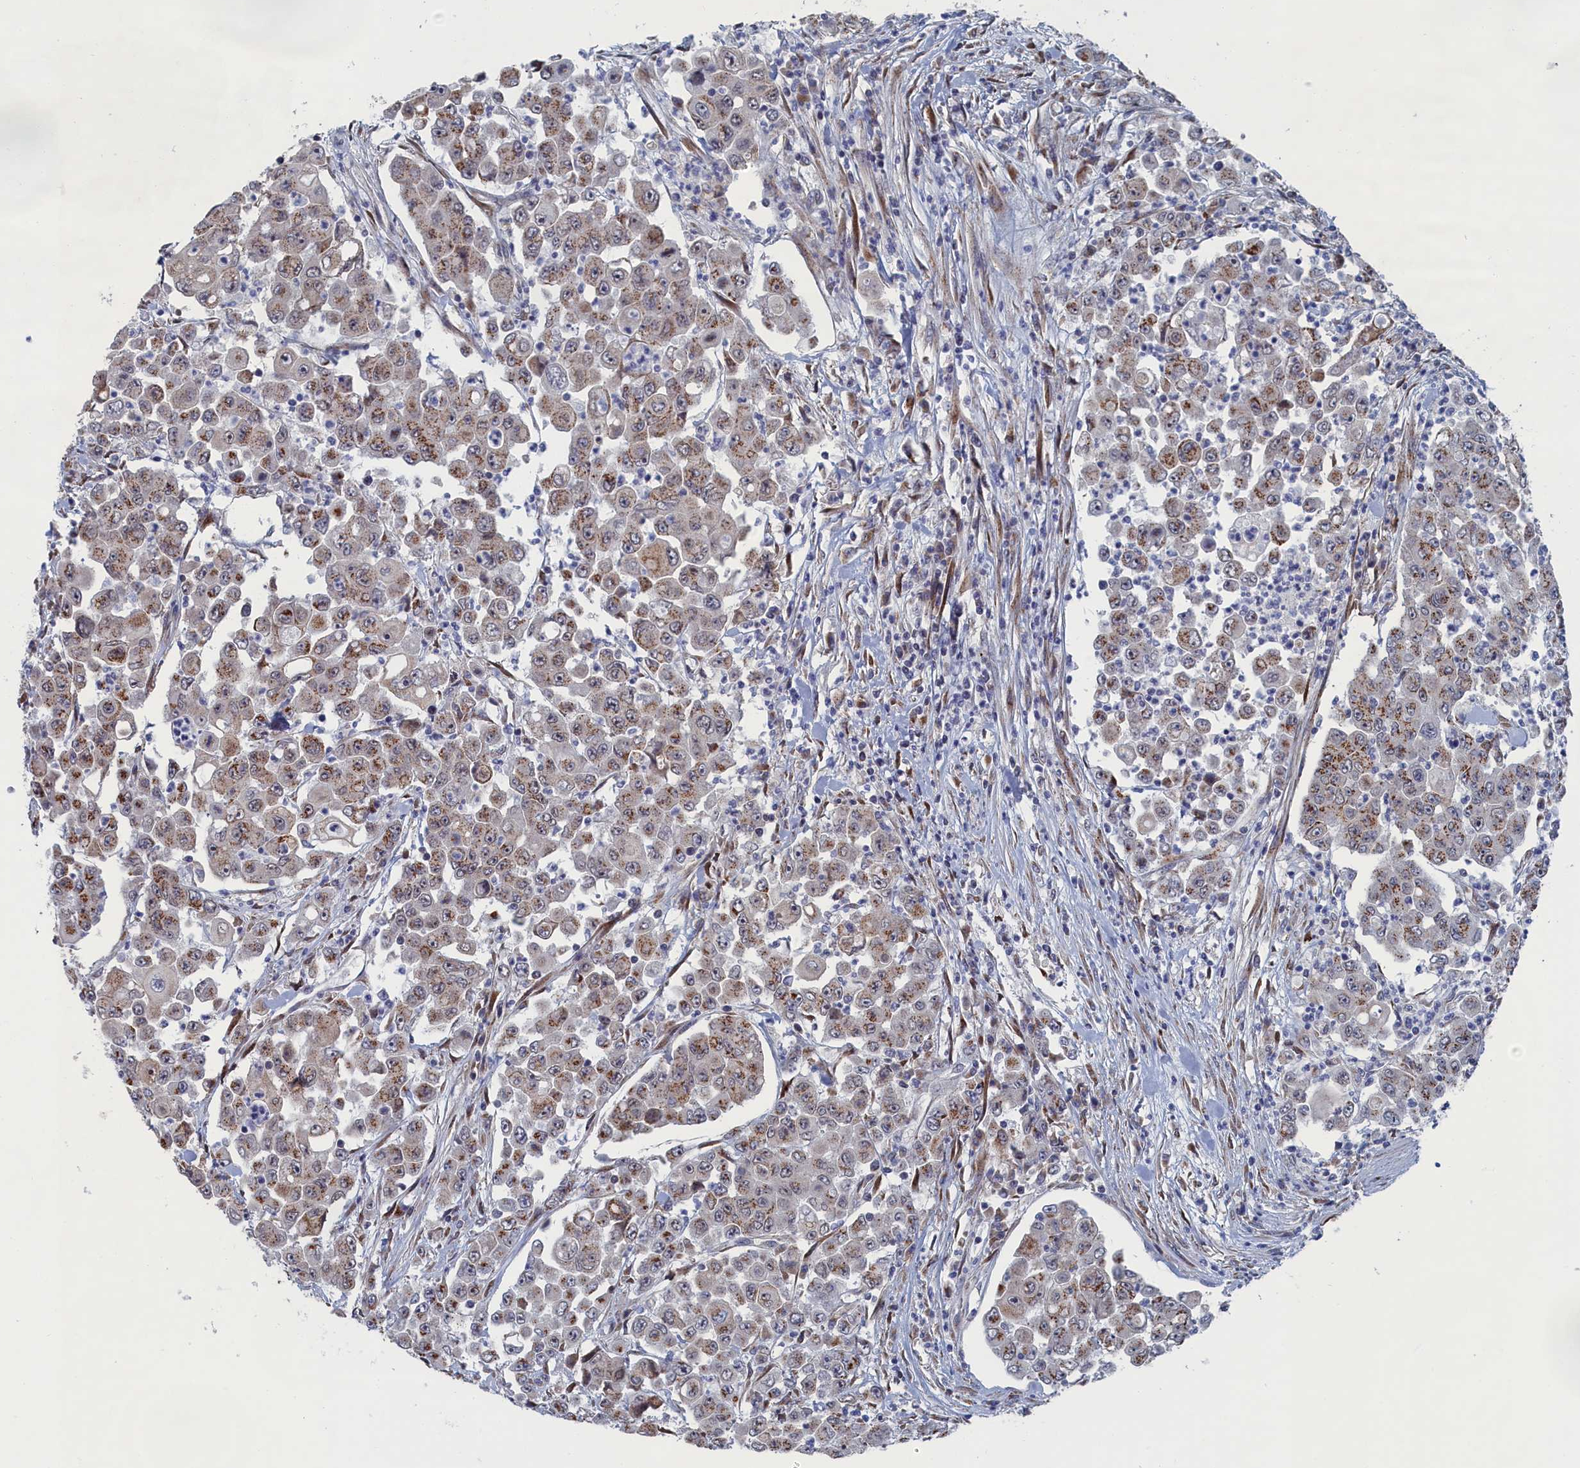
{"staining": {"intensity": "moderate", "quantity": "25%-75%", "location": "cytoplasmic/membranous"}, "tissue": "colorectal cancer", "cell_type": "Tumor cells", "image_type": "cancer", "snomed": [{"axis": "morphology", "description": "Adenocarcinoma, NOS"}, {"axis": "topography", "description": "Colon"}], "caption": "Human colorectal cancer stained with a brown dye displays moderate cytoplasmic/membranous positive positivity in about 25%-75% of tumor cells.", "gene": "IRX1", "patient": {"sex": "male", "age": 51}}